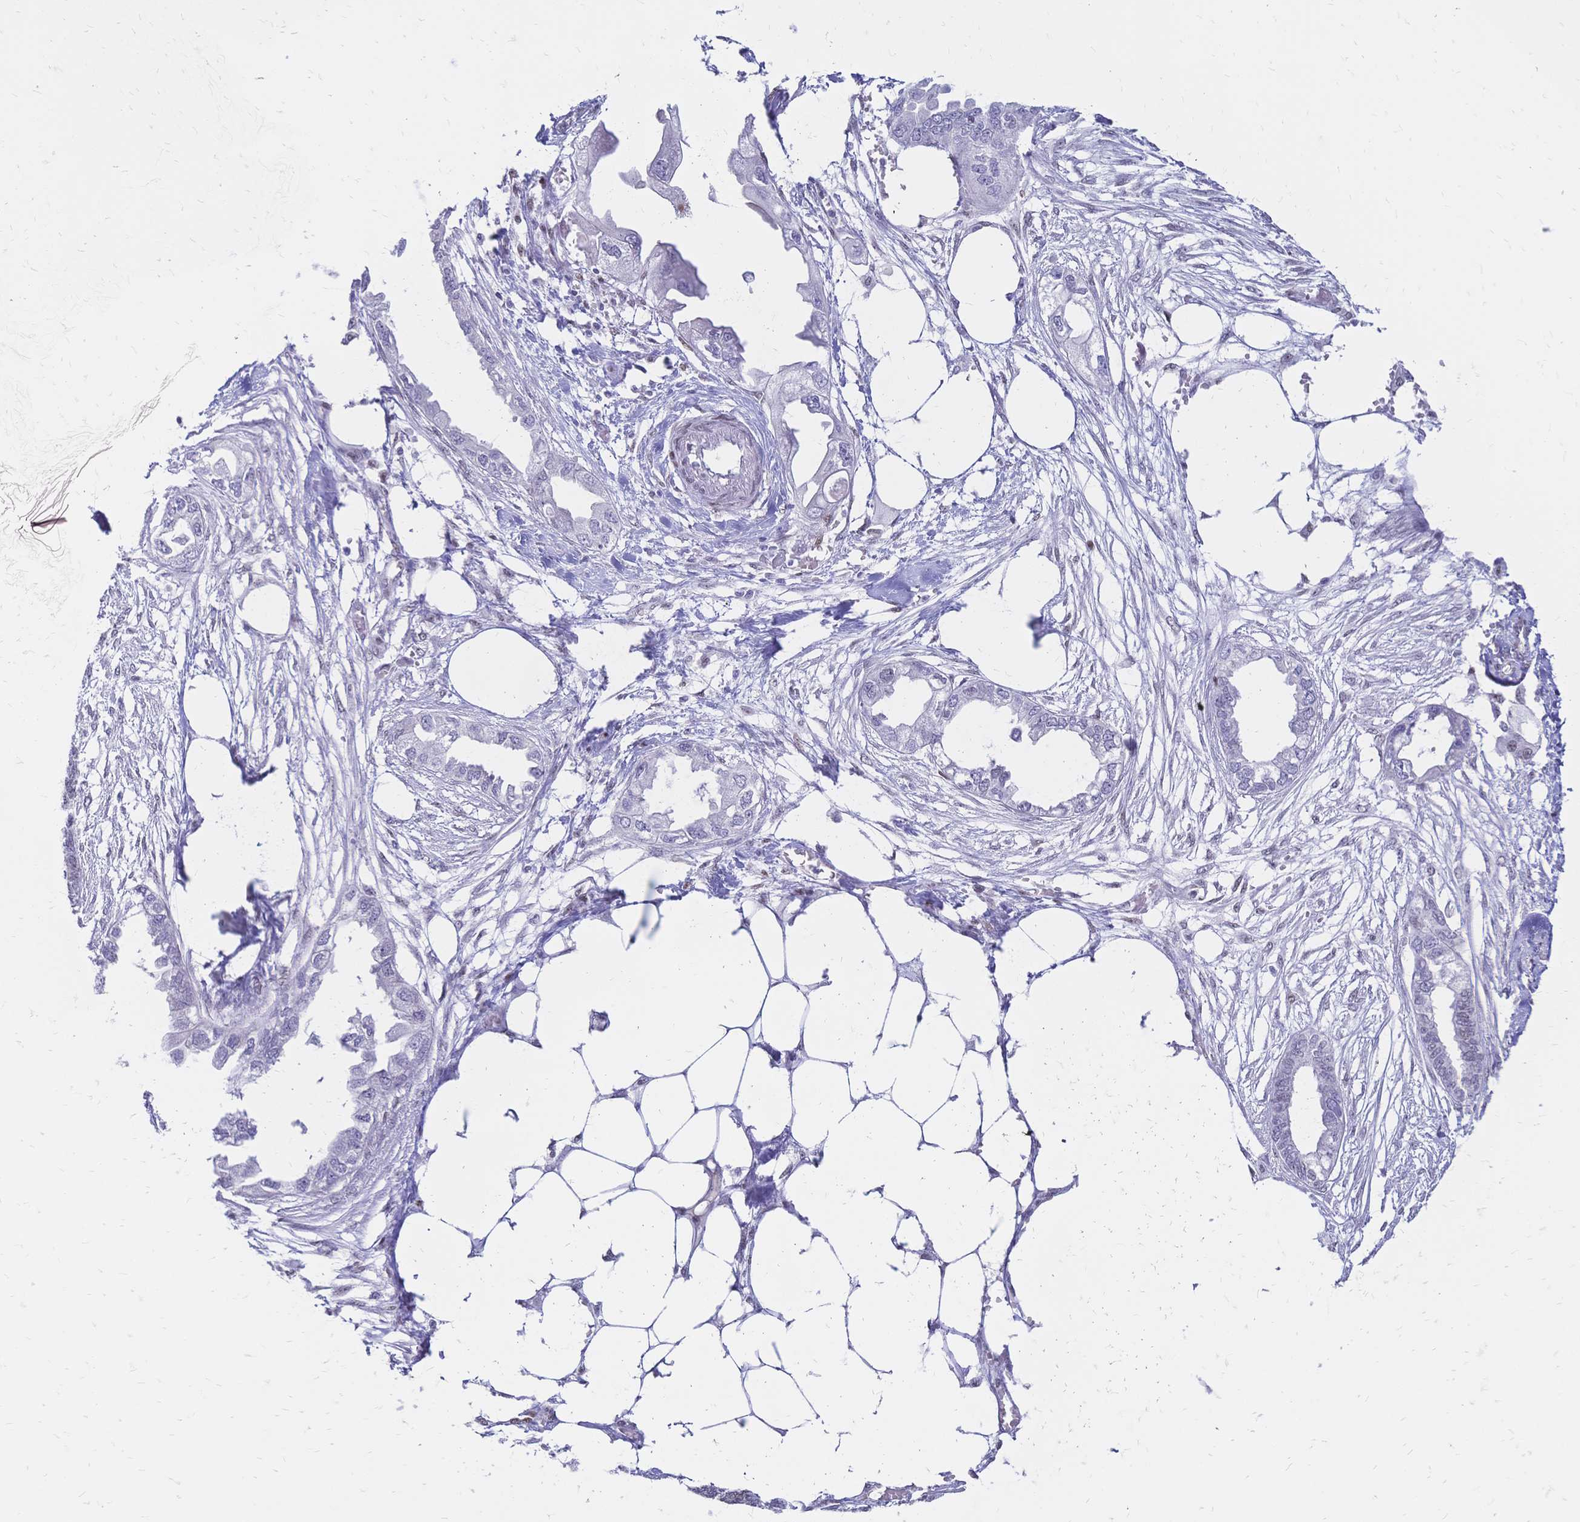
{"staining": {"intensity": "negative", "quantity": "none", "location": "none"}, "tissue": "endometrial cancer", "cell_type": "Tumor cells", "image_type": "cancer", "snomed": [{"axis": "morphology", "description": "Adenocarcinoma, NOS"}, {"axis": "morphology", "description": "Adenocarcinoma, metastatic, NOS"}, {"axis": "topography", "description": "Adipose tissue"}, {"axis": "topography", "description": "Endometrium"}], "caption": "Tumor cells are negative for protein expression in human metastatic adenocarcinoma (endometrial). (DAB immunohistochemistry (IHC) with hematoxylin counter stain).", "gene": "NFIC", "patient": {"sex": "female", "age": 67}}